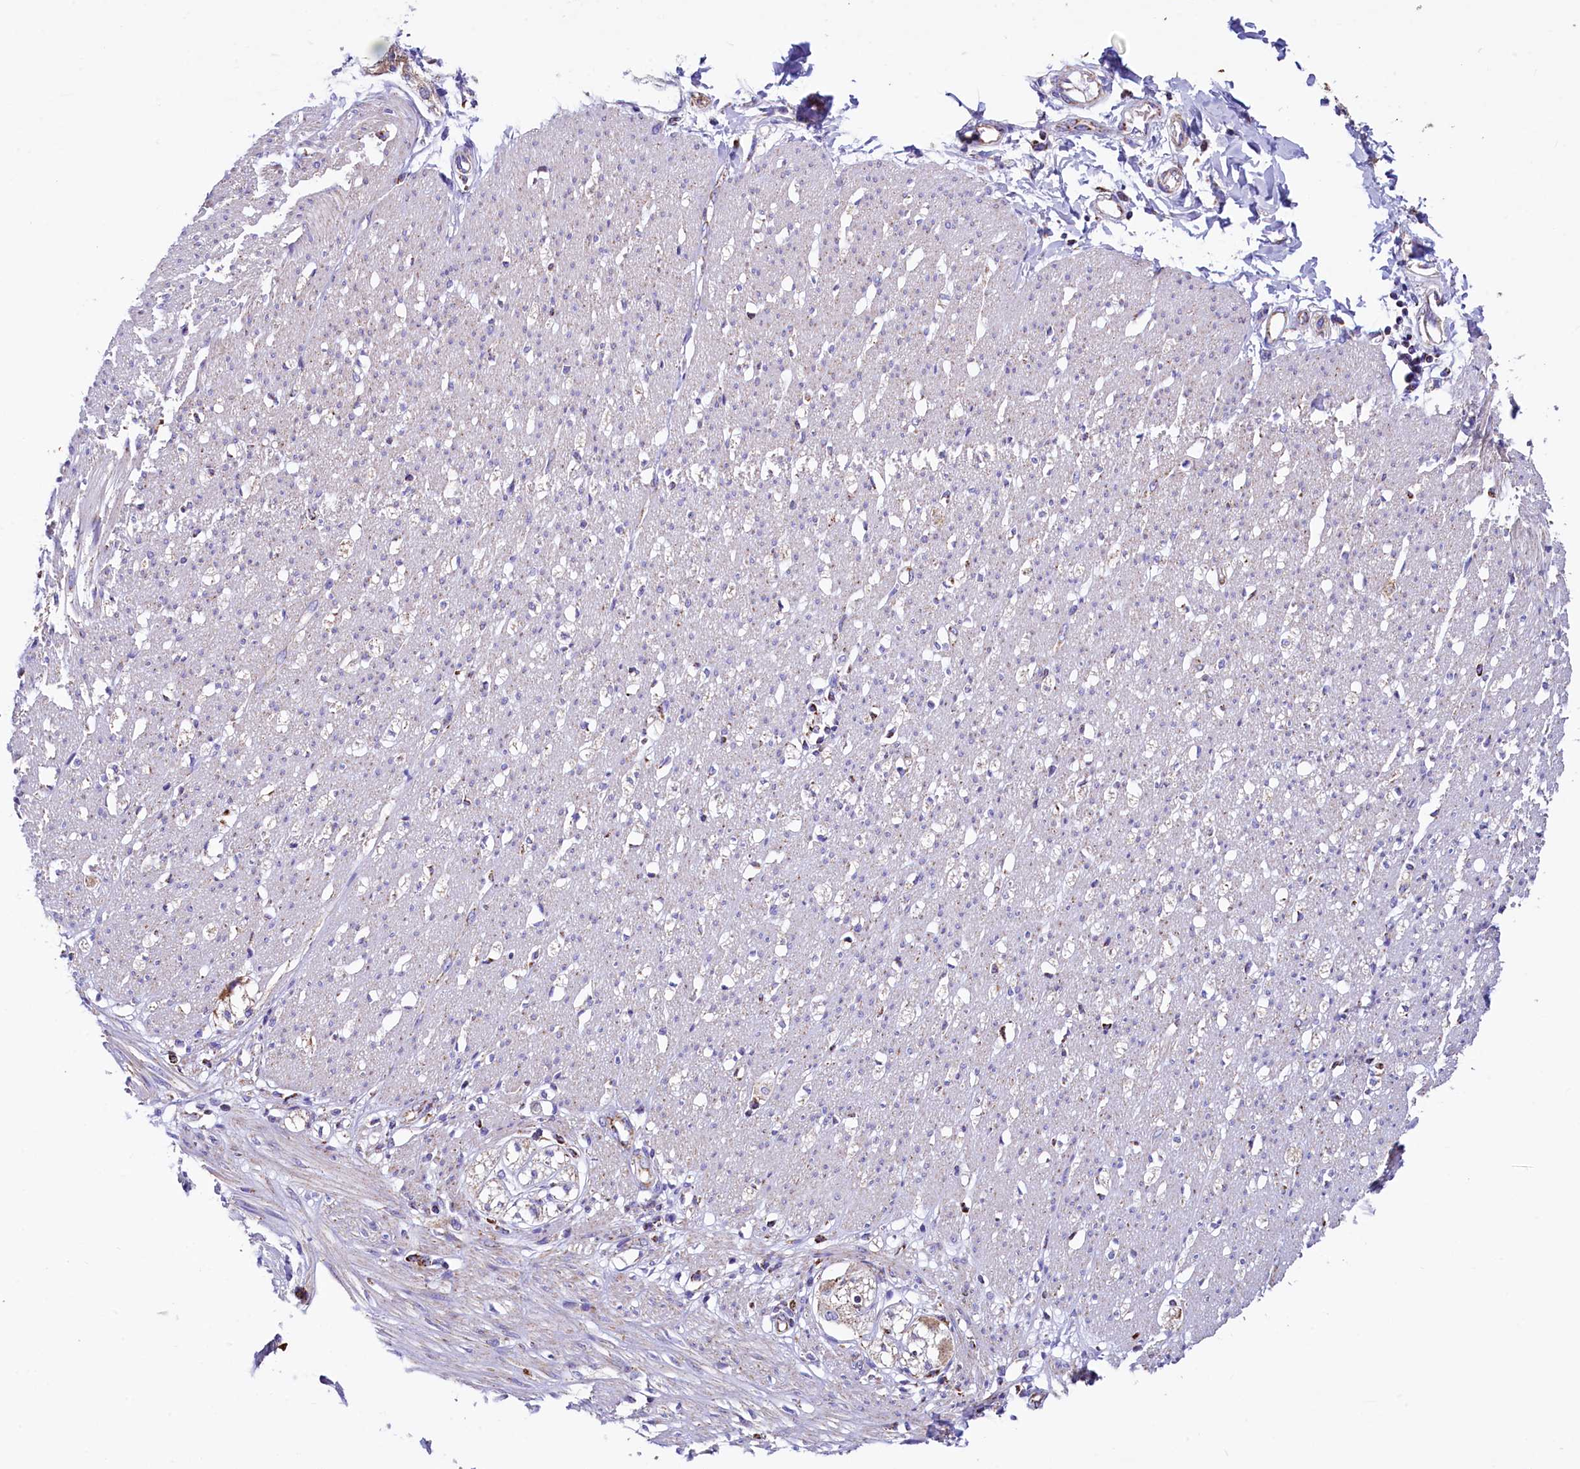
{"staining": {"intensity": "moderate", "quantity": "25%-75%", "location": "cytoplasmic/membranous"}, "tissue": "smooth muscle", "cell_type": "Smooth muscle cells", "image_type": "normal", "snomed": [{"axis": "morphology", "description": "Normal tissue, NOS"}, {"axis": "morphology", "description": "Adenocarcinoma, NOS"}, {"axis": "topography", "description": "Colon"}, {"axis": "topography", "description": "Peripheral nerve tissue"}], "caption": "This micrograph reveals unremarkable smooth muscle stained with immunohistochemistry to label a protein in brown. The cytoplasmic/membranous of smooth muscle cells show moderate positivity for the protein. Nuclei are counter-stained blue.", "gene": "IDH3A", "patient": {"sex": "male", "age": 14}}